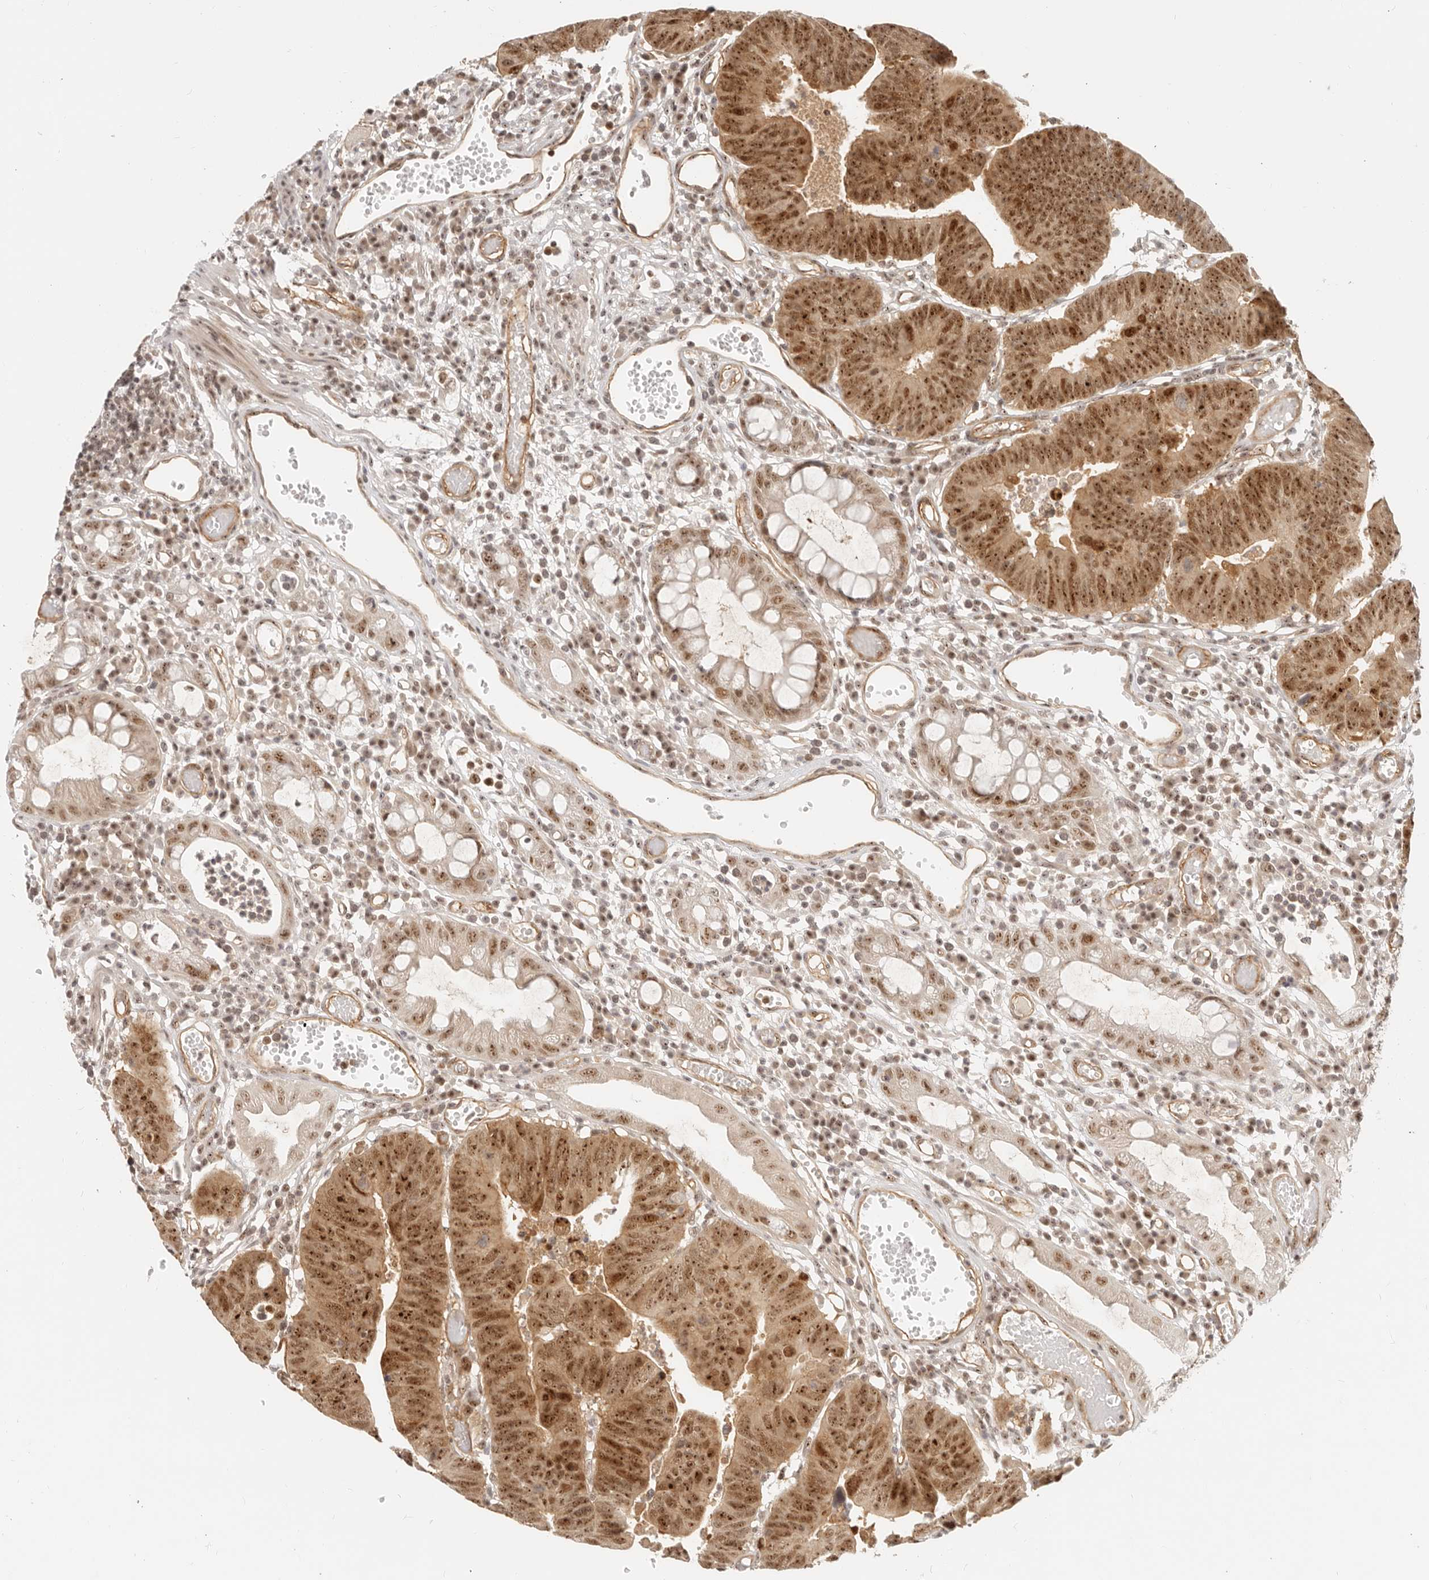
{"staining": {"intensity": "moderate", "quantity": ">75%", "location": "cytoplasmic/membranous,nuclear"}, "tissue": "colorectal cancer", "cell_type": "Tumor cells", "image_type": "cancer", "snomed": [{"axis": "morphology", "description": "Adenocarcinoma, NOS"}, {"axis": "topography", "description": "Rectum"}], "caption": "Tumor cells reveal moderate cytoplasmic/membranous and nuclear positivity in approximately >75% of cells in colorectal adenocarcinoma.", "gene": "BAP1", "patient": {"sex": "female", "age": 65}}